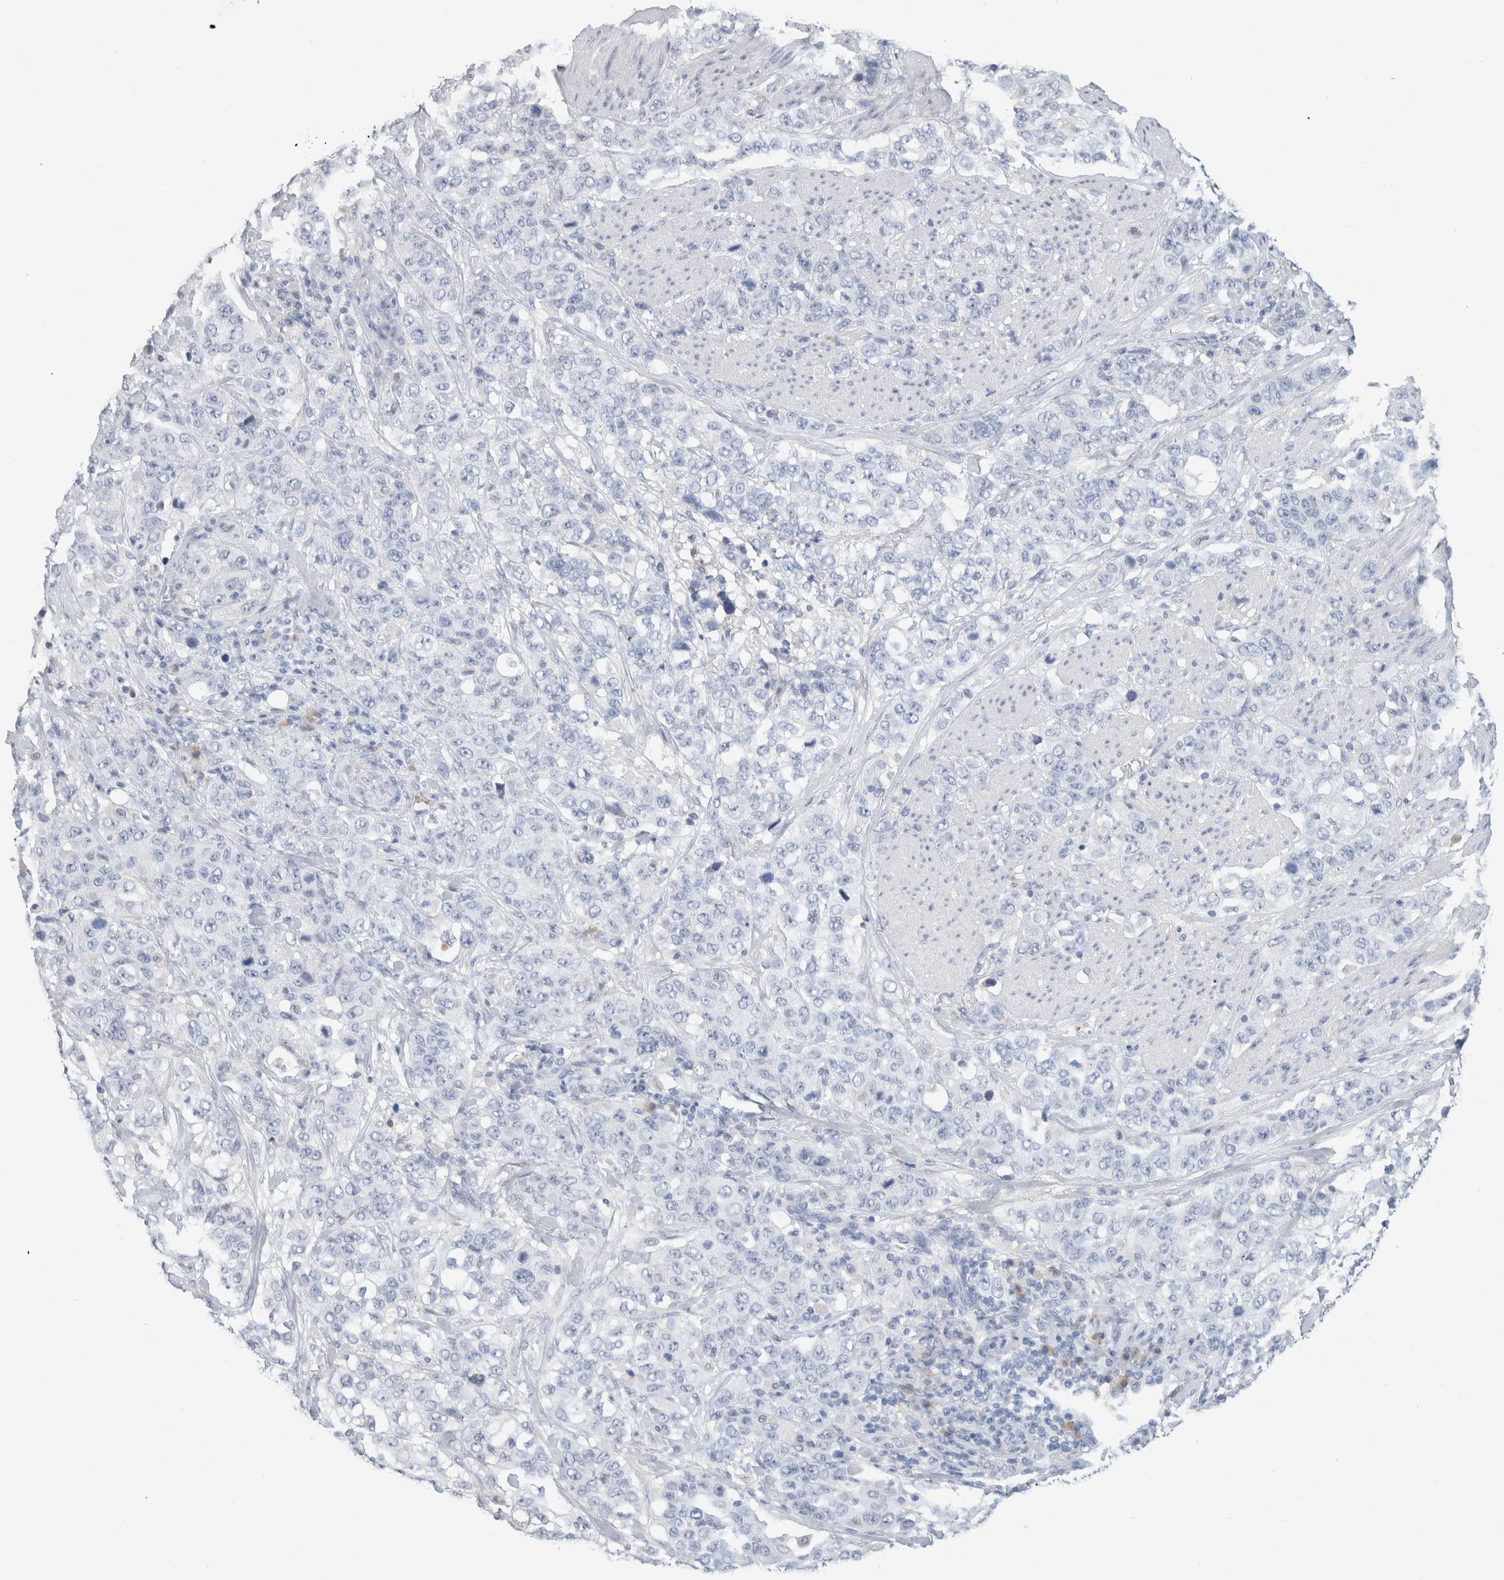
{"staining": {"intensity": "negative", "quantity": "none", "location": "none"}, "tissue": "stomach cancer", "cell_type": "Tumor cells", "image_type": "cancer", "snomed": [{"axis": "morphology", "description": "Adenocarcinoma, NOS"}, {"axis": "topography", "description": "Stomach"}], "caption": "Immunohistochemical staining of stomach cancer (adenocarcinoma) exhibits no significant staining in tumor cells. (Brightfield microscopy of DAB immunohistochemistry at high magnification).", "gene": "SCGB1A1", "patient": {"sex": "male", "age": 48}}